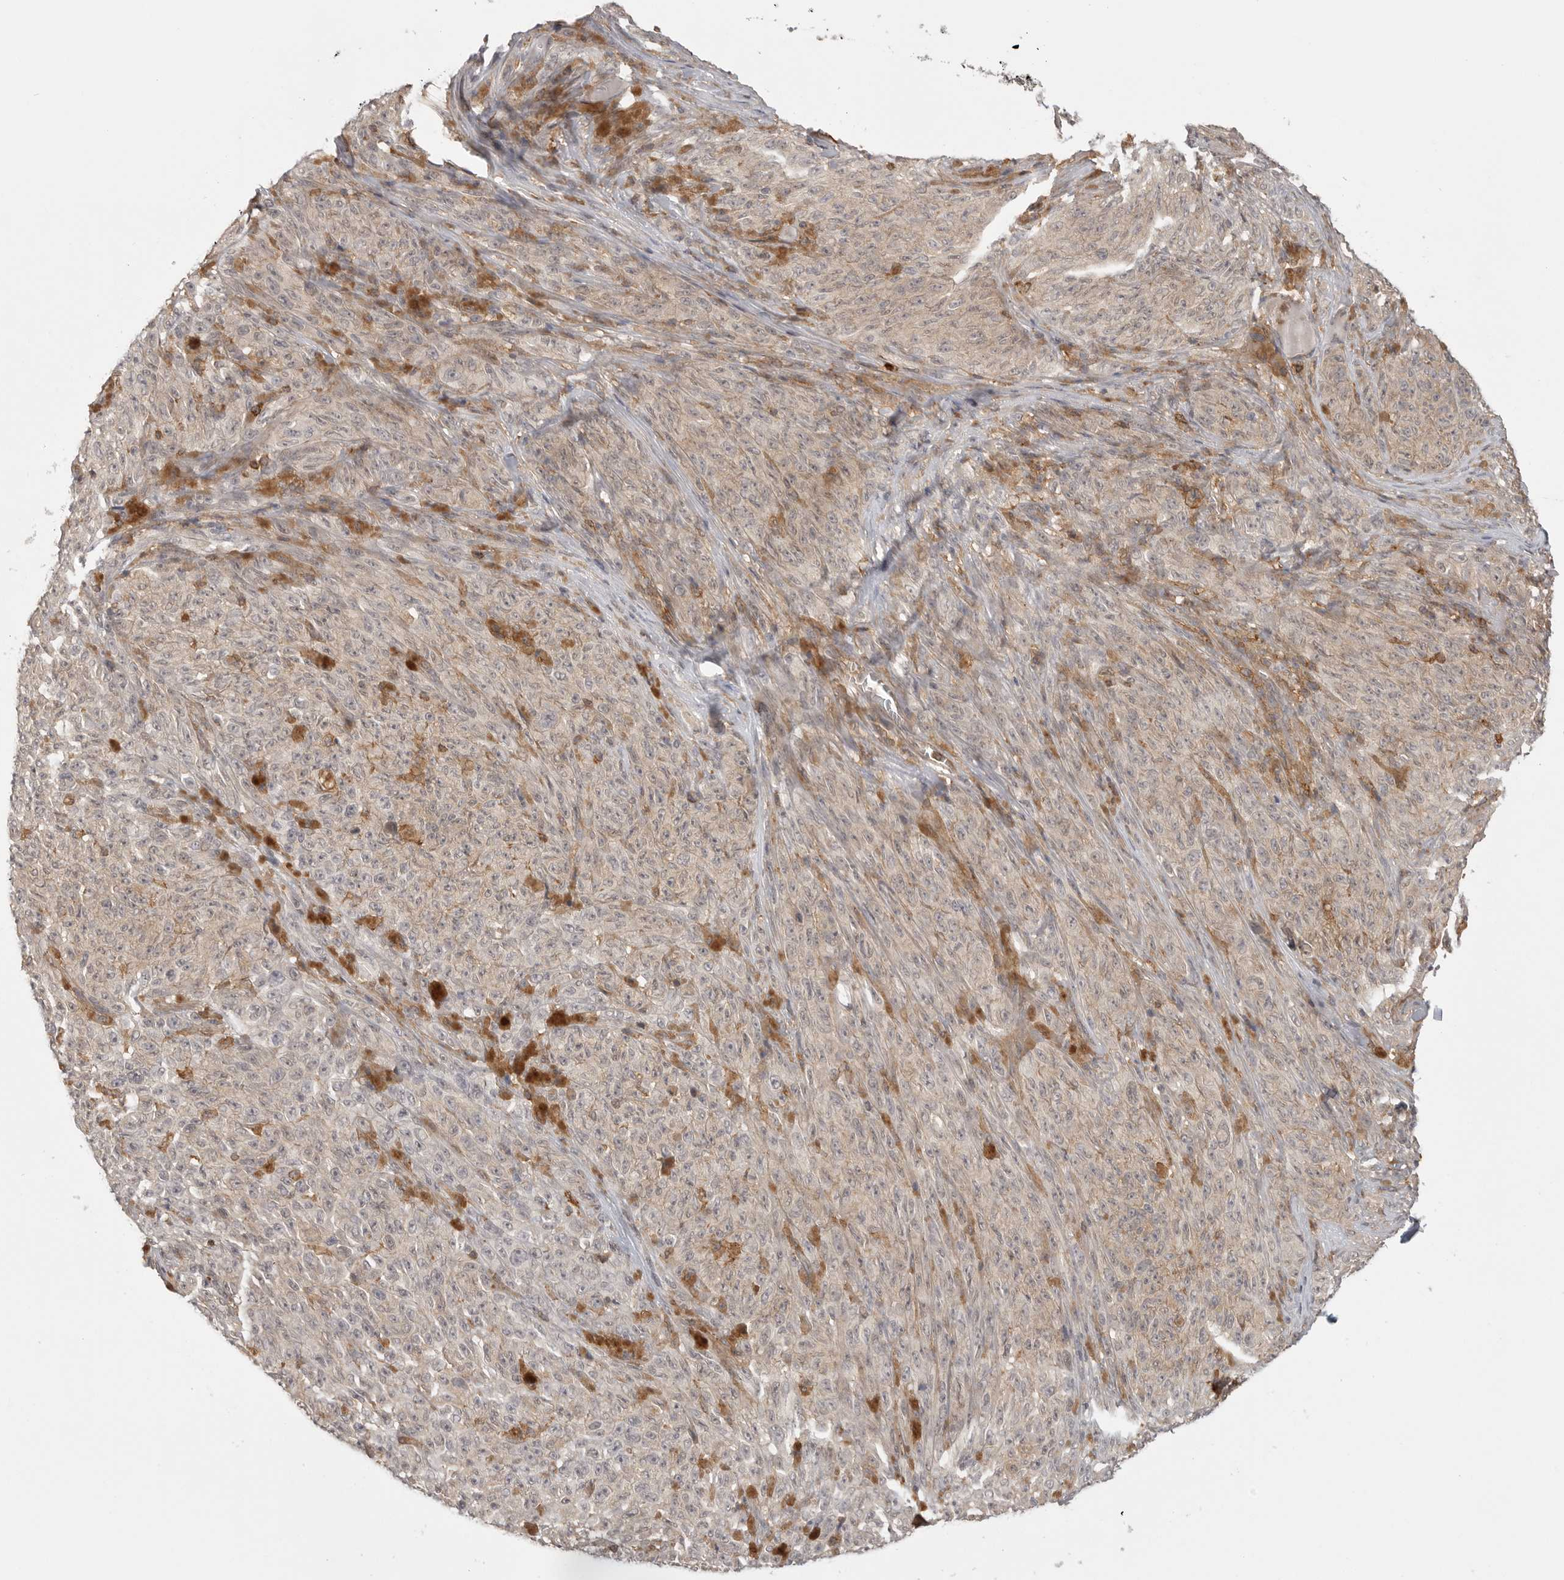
{"staining": {"intensity": "negative", "quantity": "none", "location": "none"}, "tissue": "melanoma", "cell_type": "Tumor cells", "image_type": "cancer", "snomed": [{"axis": "morphology", "description": "Malignant melanoma, NOS"}, {"axis": "topography", "description": "Skin"}], "caption": "High magnification brightfield microscopy of melanoma stained with DAB (3,3'-diaminobenzidine) (brown) and counterstained with hematoxylin (blue): tumor cells show no significant expression.", "gene": "DBNL", "patient": {"sex": "female", "age": 82}}